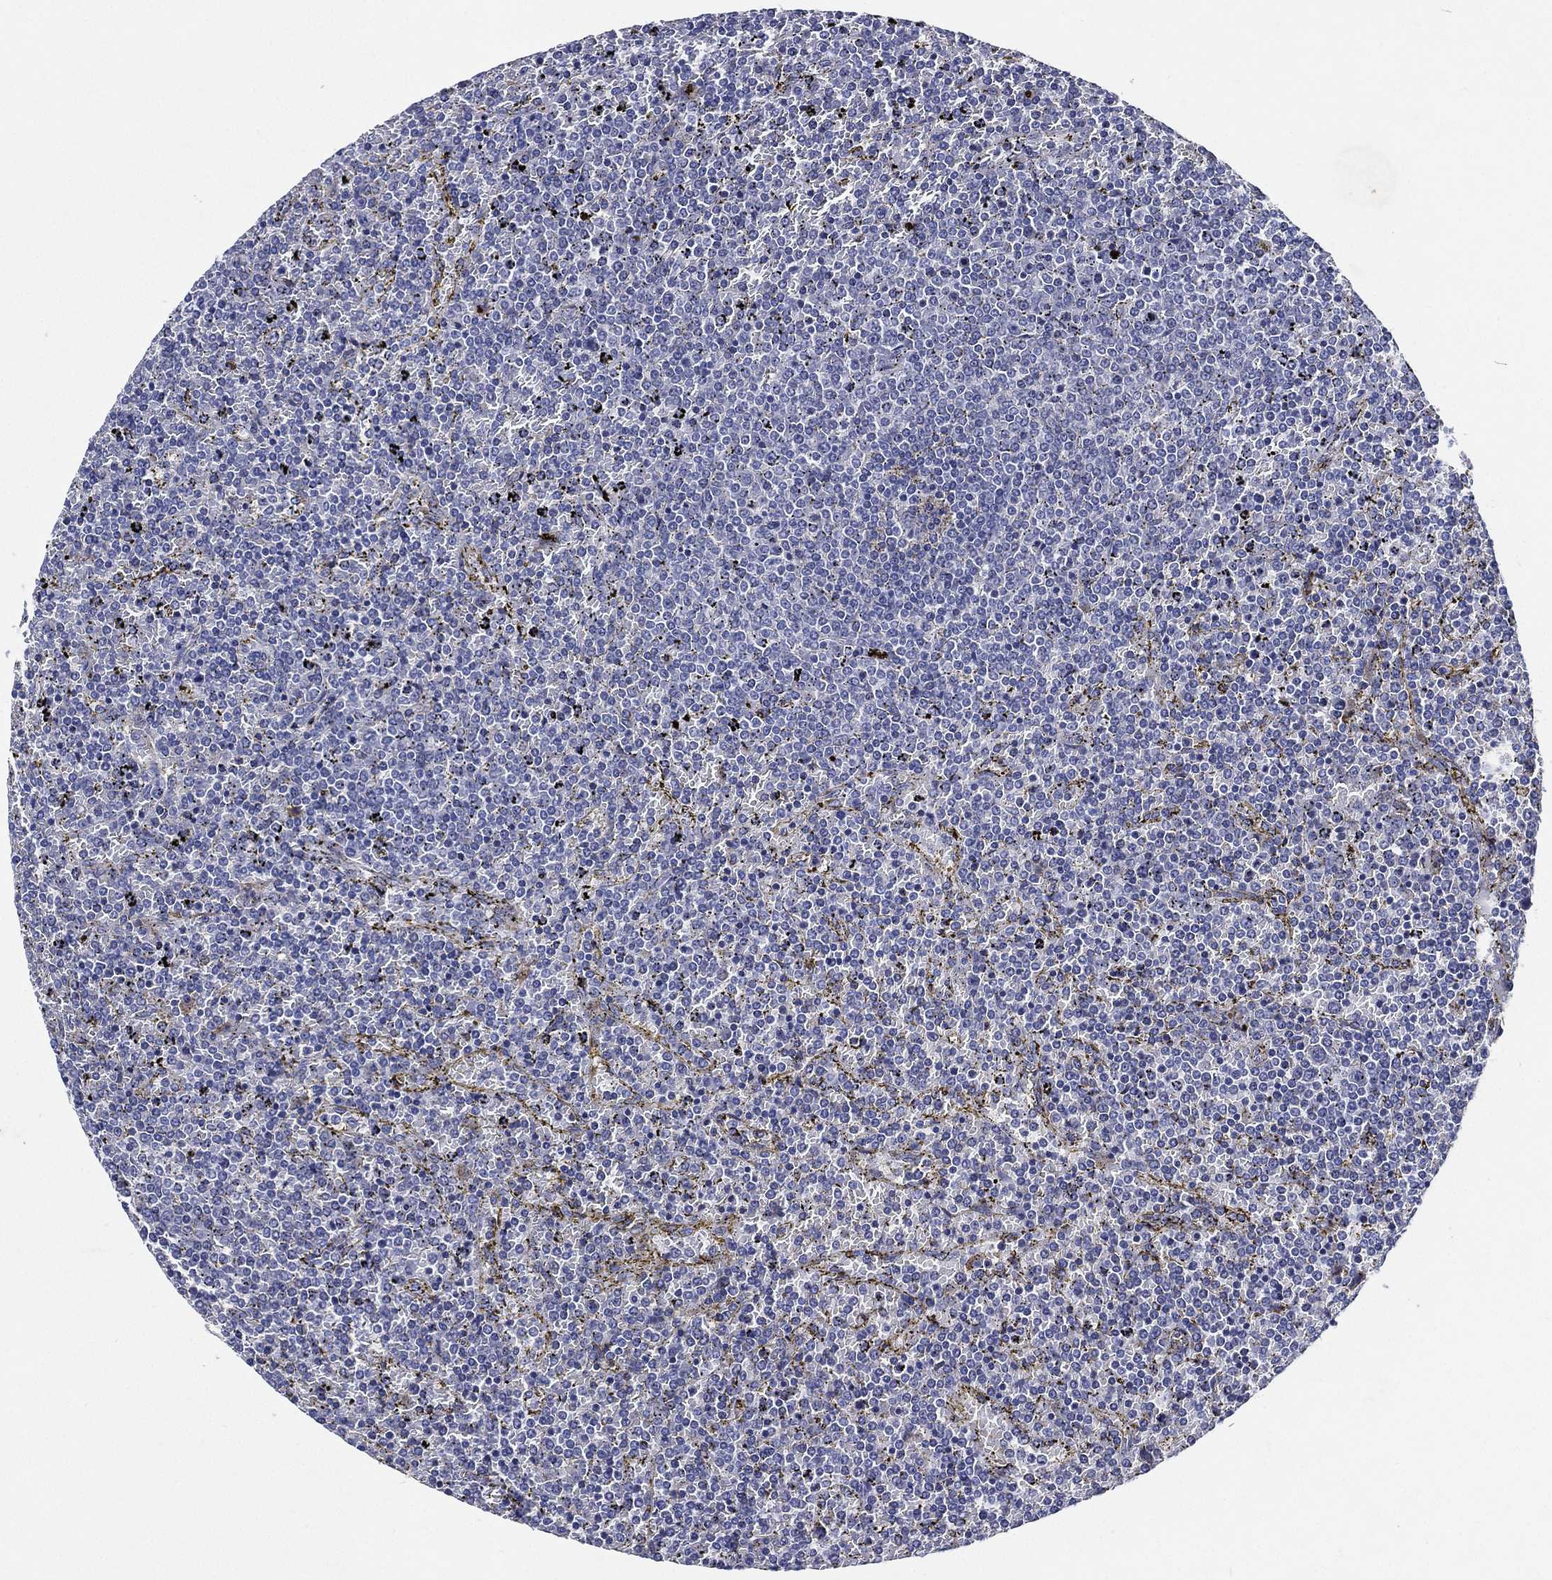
{"staining": {"intensity": "negative", "quantity": "none", "location": "none"}, "tissue": "lymphoma", "cell_type": "Tumor cells", "image_type": "cancer", "snomed": [{"axis": "morphology", "description": "Malignant lymphoma, non-Hodgkin's type, Low grade"}, {"axis": "topography", "description": "Spleen"}], "caption": "Immunohistochemistry histopathology image of neoplastic tissue: human low-grade malignant lymphoma, non-Hodgkin's type stained with DAB (3,3'-diaminobenzidine) demonstrates no significant protein staining in tumor cells.", "gene": "TMPRSS11D", "patient": {"sex": "female", "age": 77}}